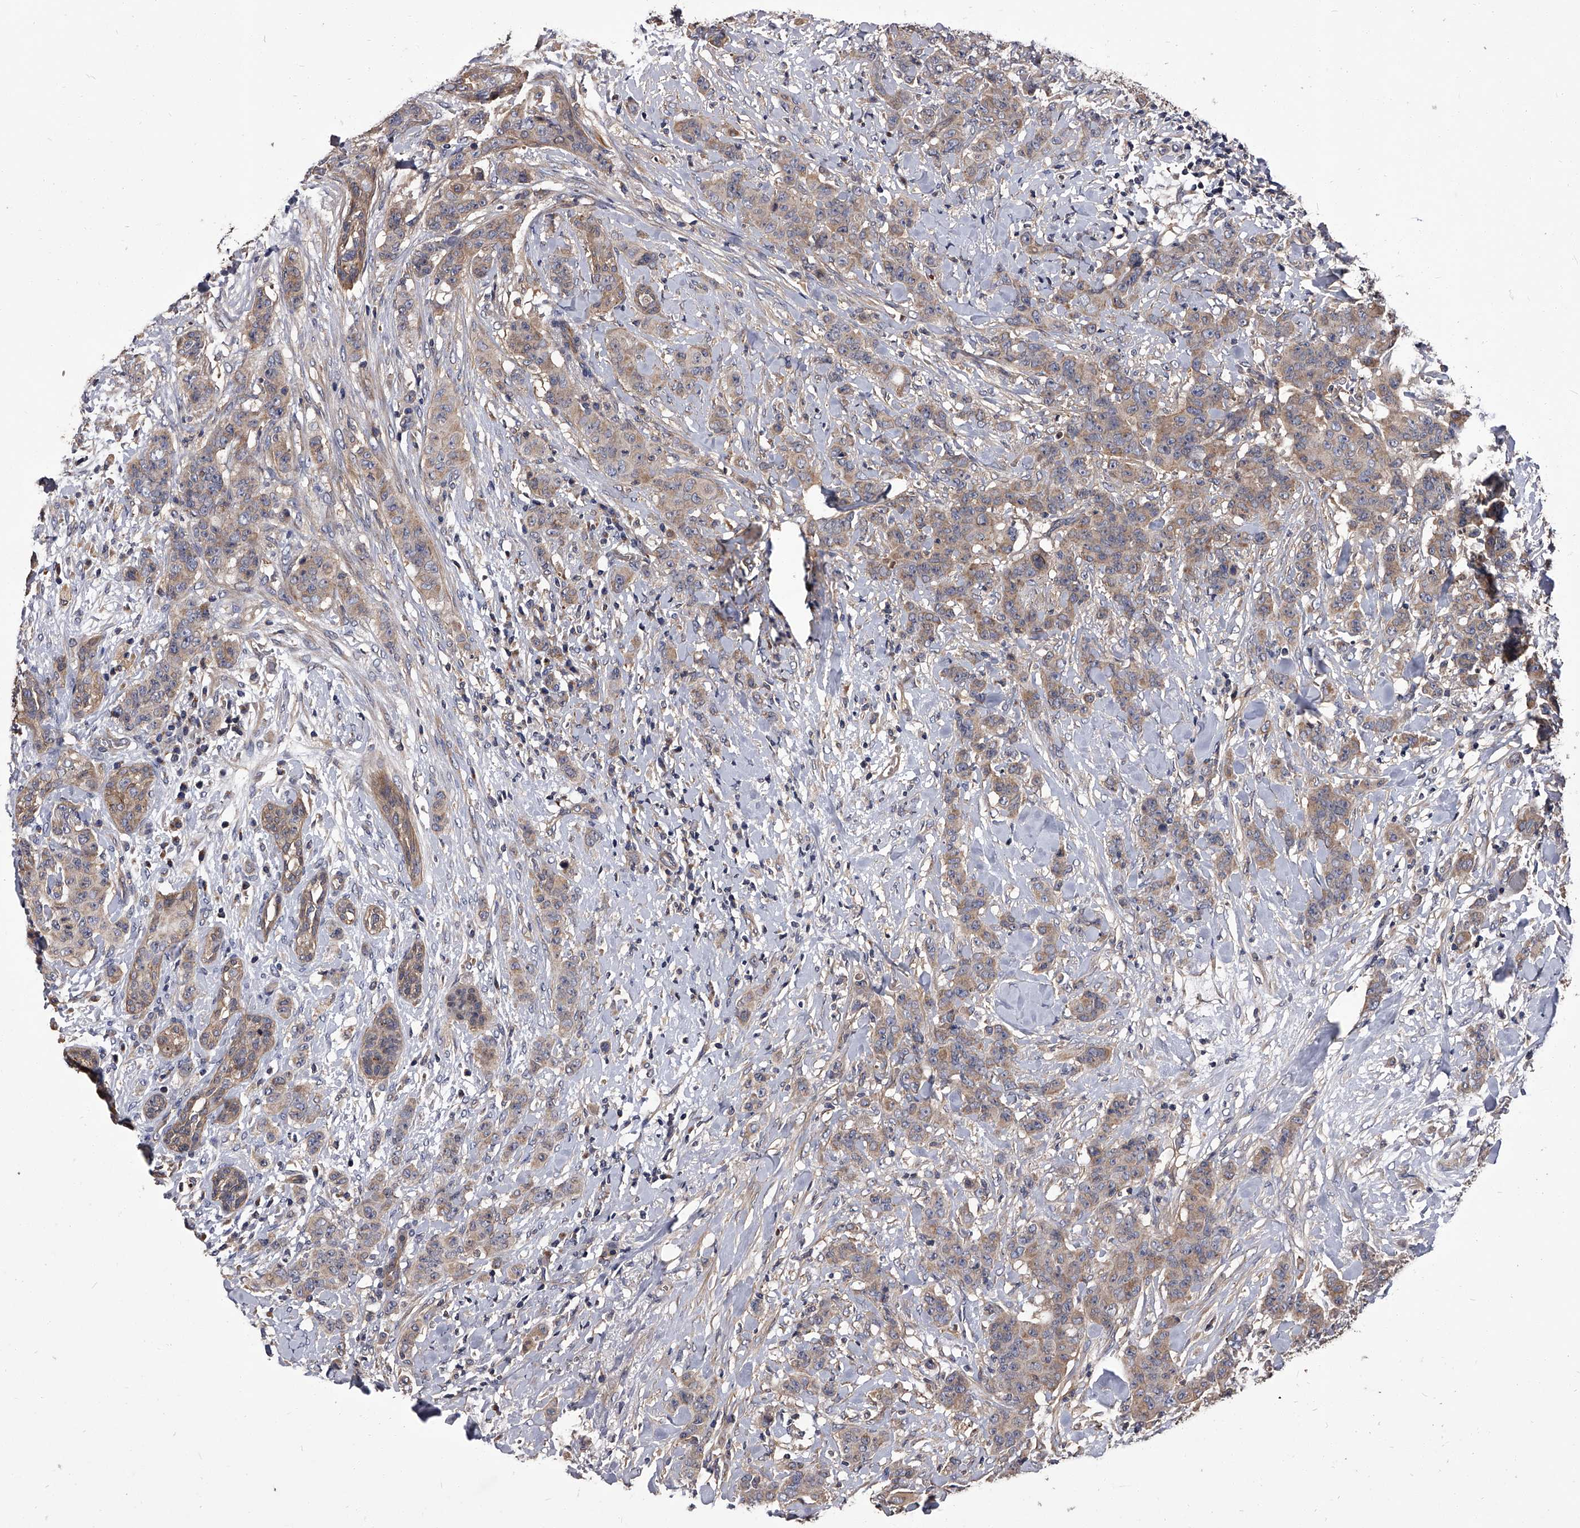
{"staining": {"intensity": "moderate", "quantity": ">75%", "location": "cytoplasmic/membranous"}, "tissue": "breast cancer", "cell_type": "Tumor cells", "image_type": "cancer", "snomed": [{"axis": "morphology", "description": "Duct carcinoma"}, {"axis": "topography", "description": "Breast"}], "caption": "Immunohistochemistry of human breast infiltrating ductal carcinoma displays medium levels of moderate cytoplasmic/membranous positivity in approximately >75% of tumor cells.", "gene": "STK36", "patient": {"sex": "female", "age": 40}}